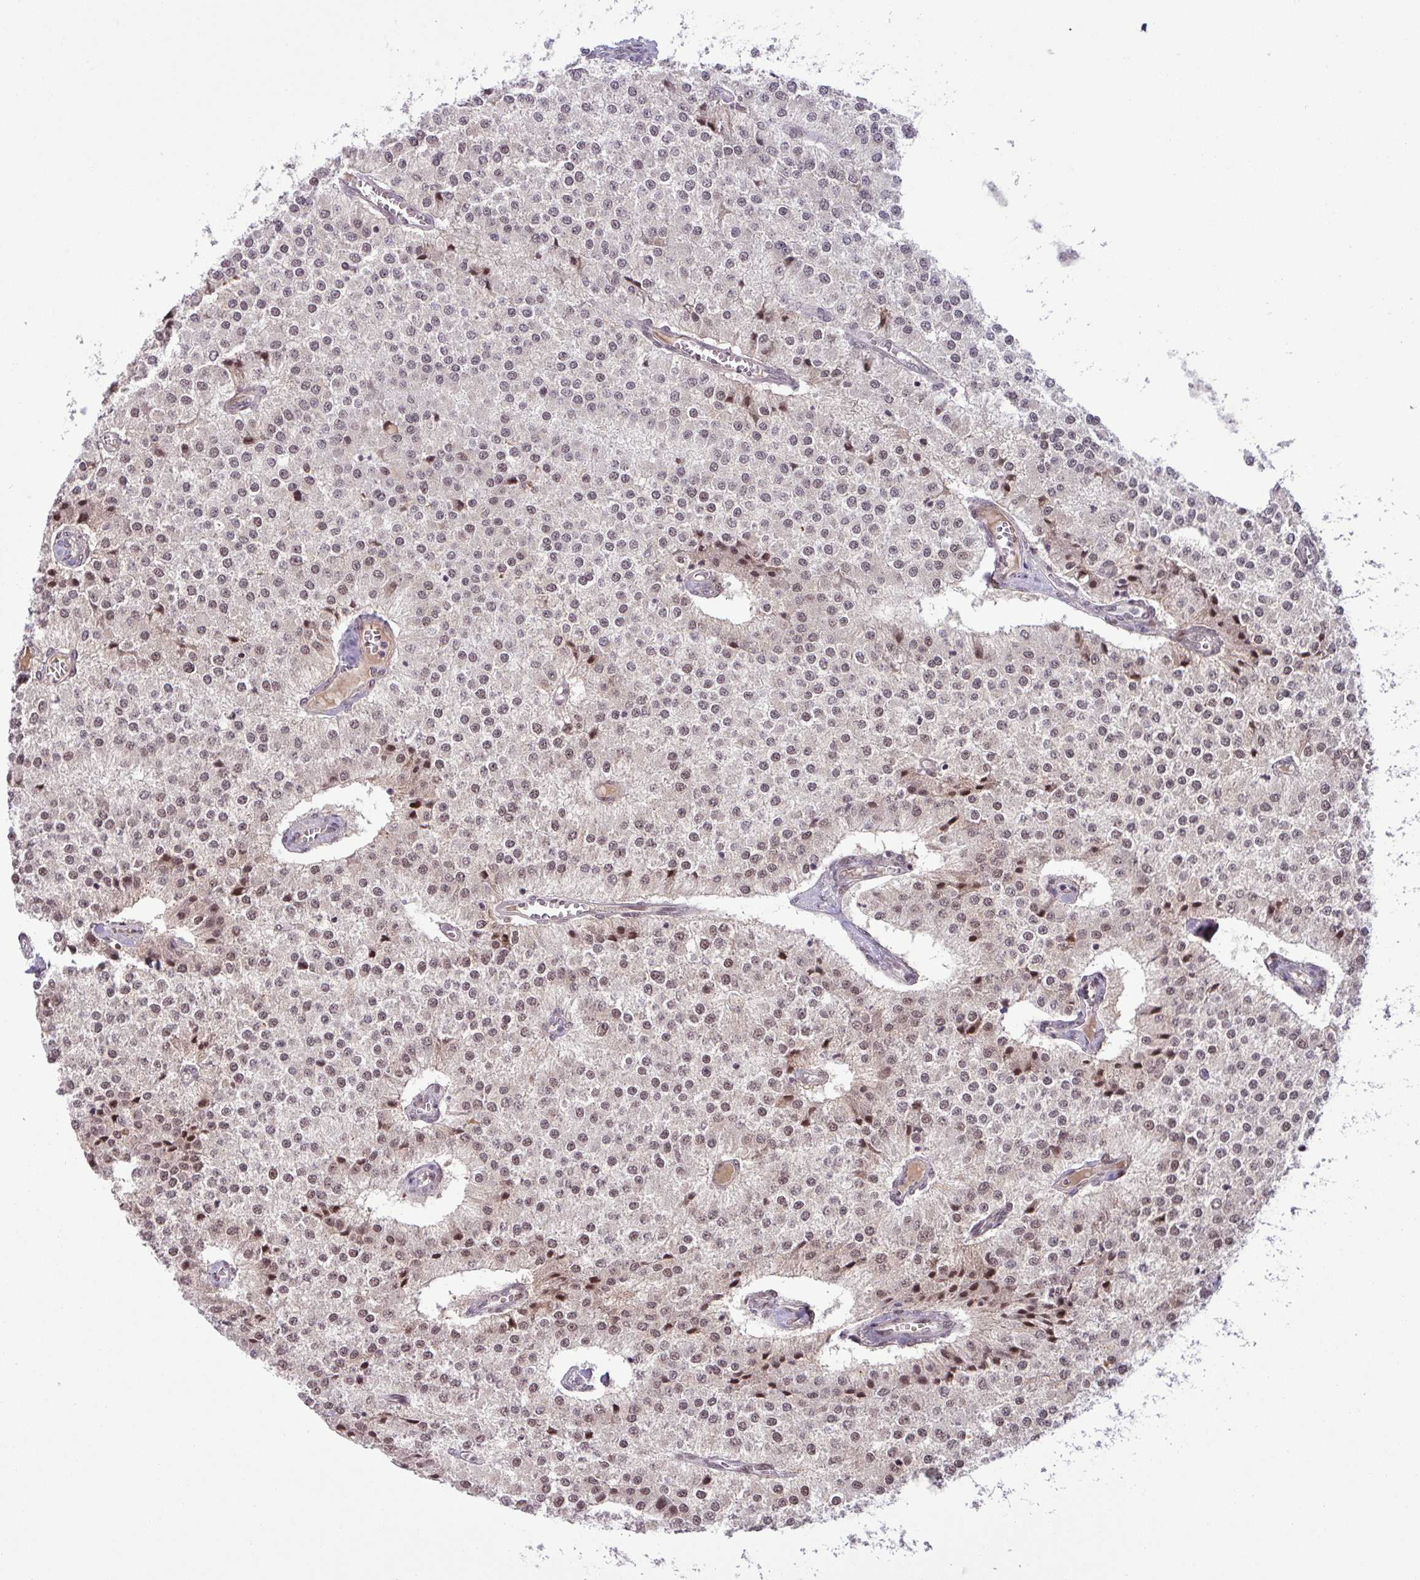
{"staining": {"intensity": "moderate", "quantity": "25%-75%", "location": "nuclear"}, "tissue": "carcinoid", "cell_type": "Tumor cells", "image_type": "cancer", "snomed": [{"axis": "morphology", "description": "Carcinoid, malignant, NOS"}, {"axis": "topography", "description": "Colon"}], "caption": "An image of carcinoid stained for a protein exhibits moderate nuclear brown staining in tumor cells.", "gene": "PTPN20", "patient": {"sex": "female", "age": 52}}